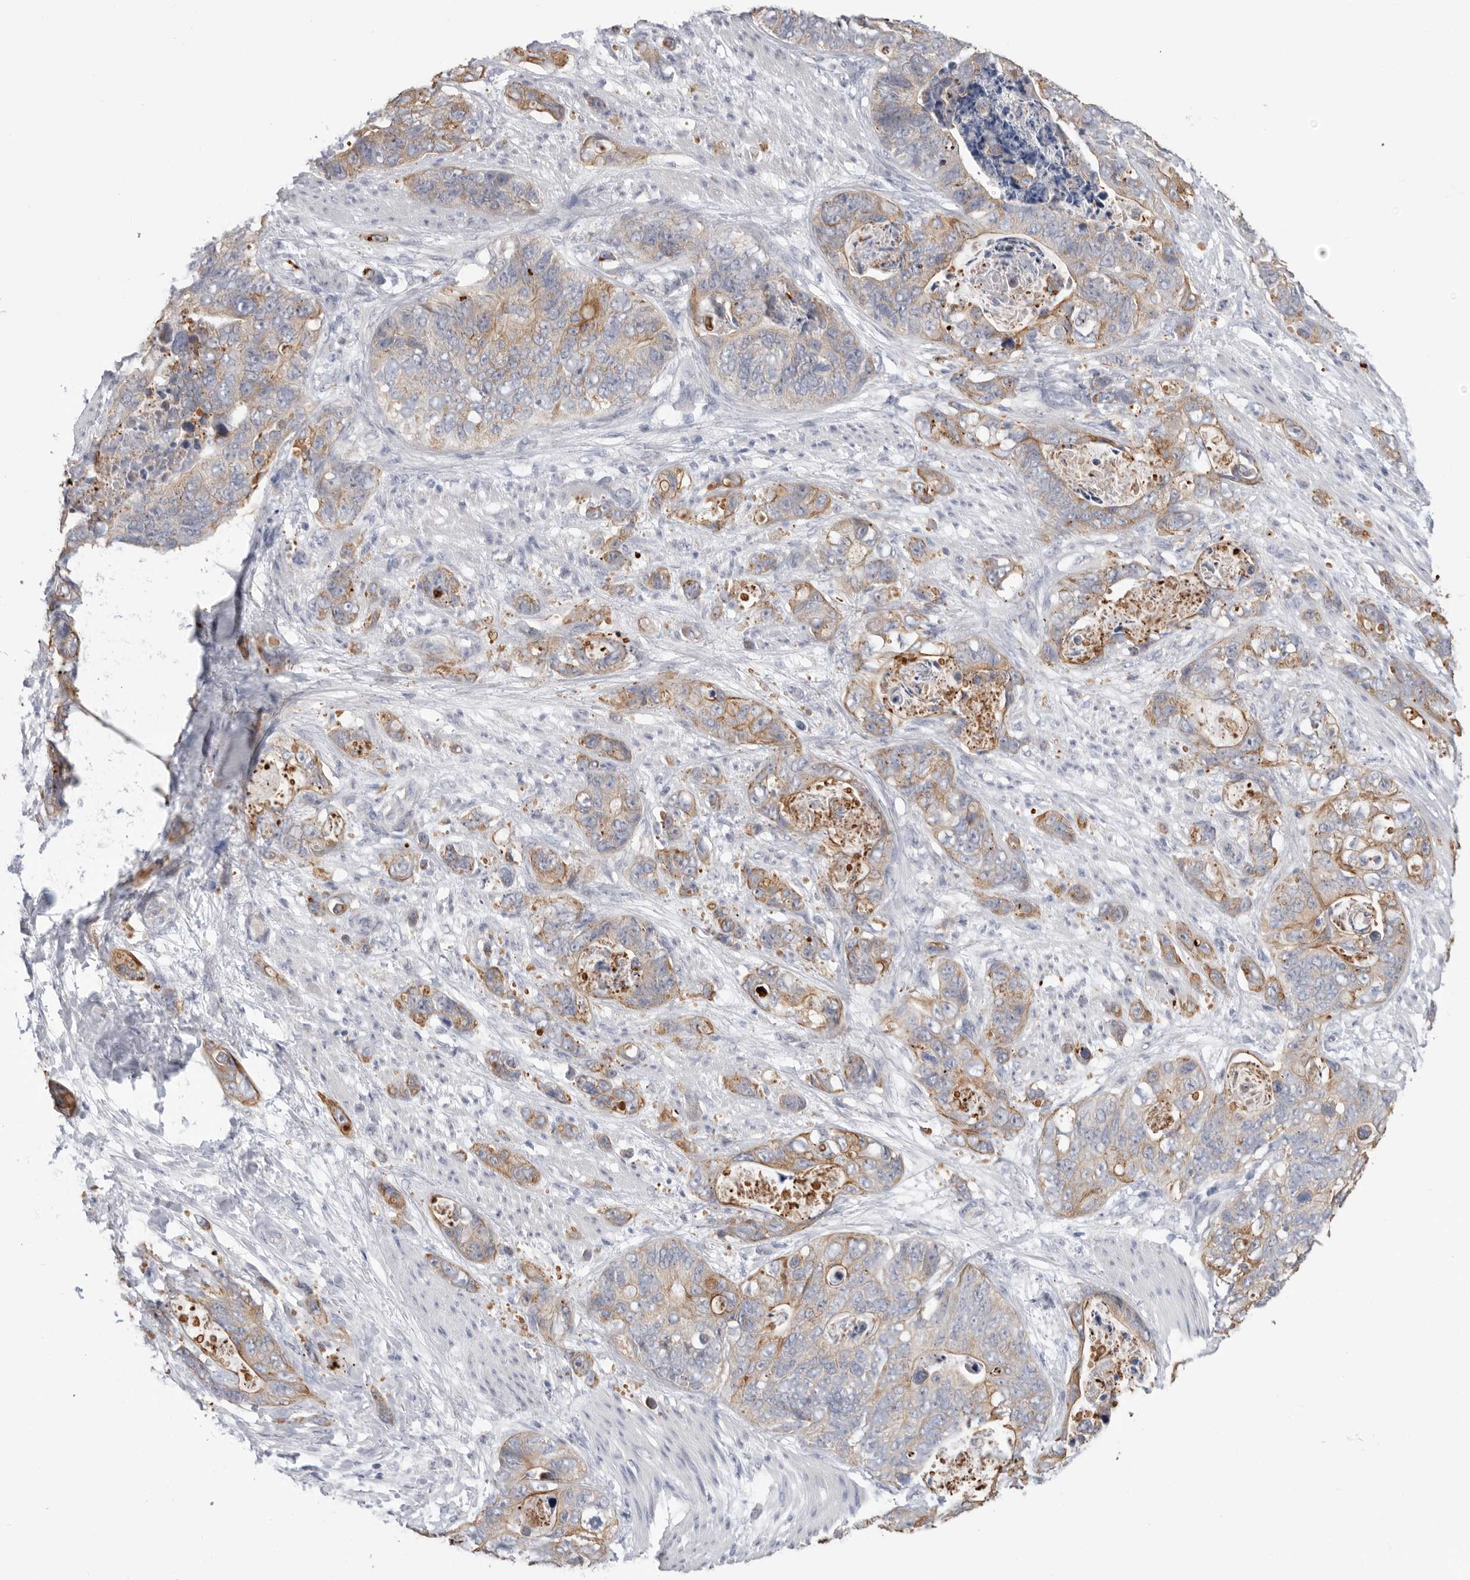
{"staining": {"intensity": "moderate", "quantity": "25%-75%", "location": "cytoplasmic/membranous"}, "tissue": "stomach cancer", "cell_type": "Tumor cells", "image_type": "cancer", "snomed": [{"axis": "morphology", "description": "Normal tissue, NOS"}, {"axis": "morphology", "description": "Adenocarcinoma, NOS"}, {"axis": "topography", "description": "Stomach"}], "caption": "Stomach adenocarcinoma stained with a brown dye displays moderate cytoplasmic/membranous positive expression in approximately 25%-75% of tumor cells.", "gene": "MTFR1L", "patient": {"sex": "female", "age": 89}}